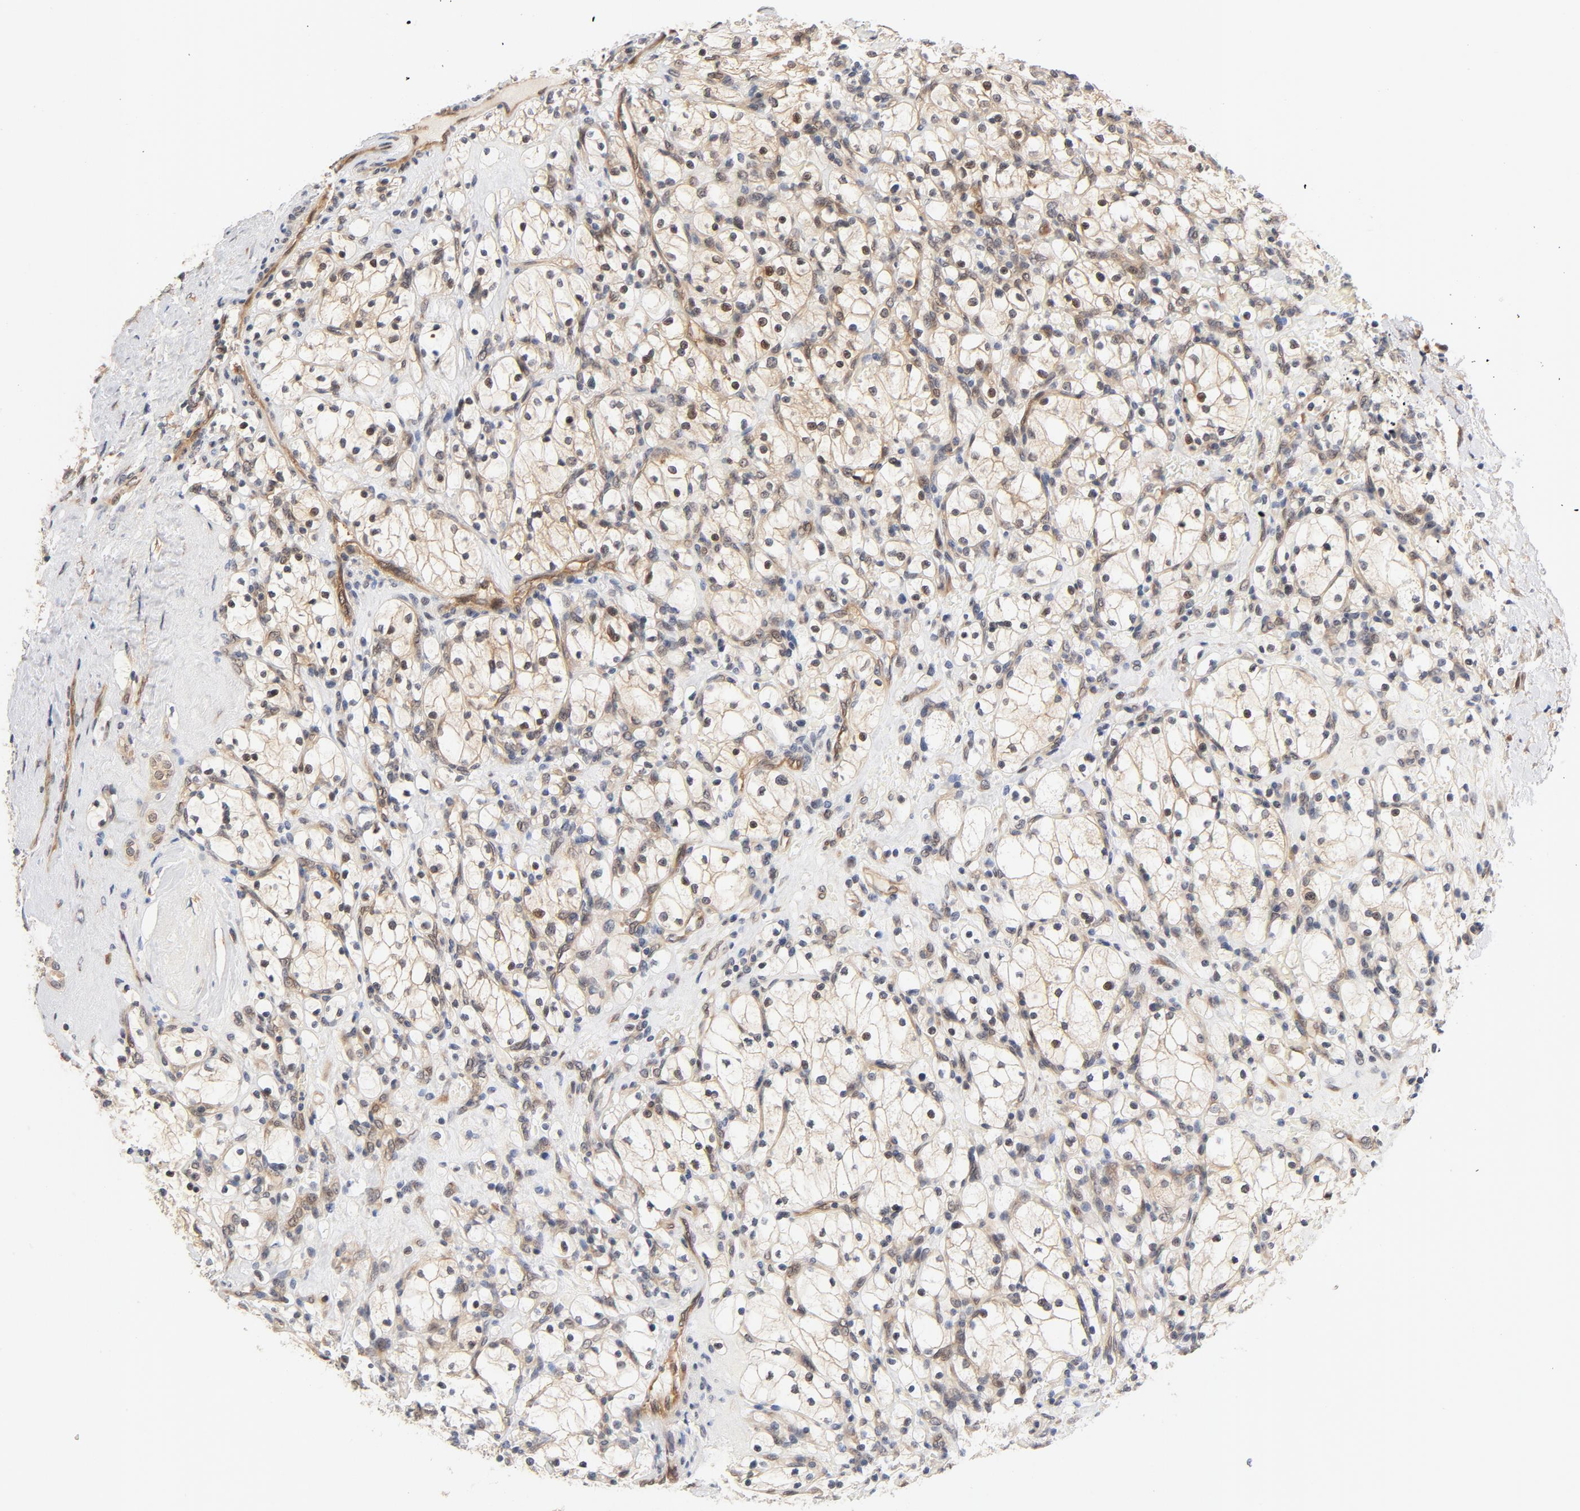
{"staining": {"intensity": "moderate", "quantity": ">75%", "location": "cytoplasmic/membranous,nuclear"}, "tissue": "renal cancer", "cell_type": "Tumor cells", "image_type": "cancer", "snomed": [{"axis": "morphology", "description": "Adenocarcinoma, NOS"}, {"axis": "topography", "description": "Kidney"}], "caption": "High-magnification brightfield microscopy of renal adenocarcinoma stained with DAB (3,3'-diaminobenzidine) (brown) and counterstained with hematoxylin (blue). tumor cells exhibit moderate cytoplasmic/membranous and nuclear expression is identified in approximately>75% of cells.", "gene": "EIF4E", "patient": {"sex": "female", "age": 83}}